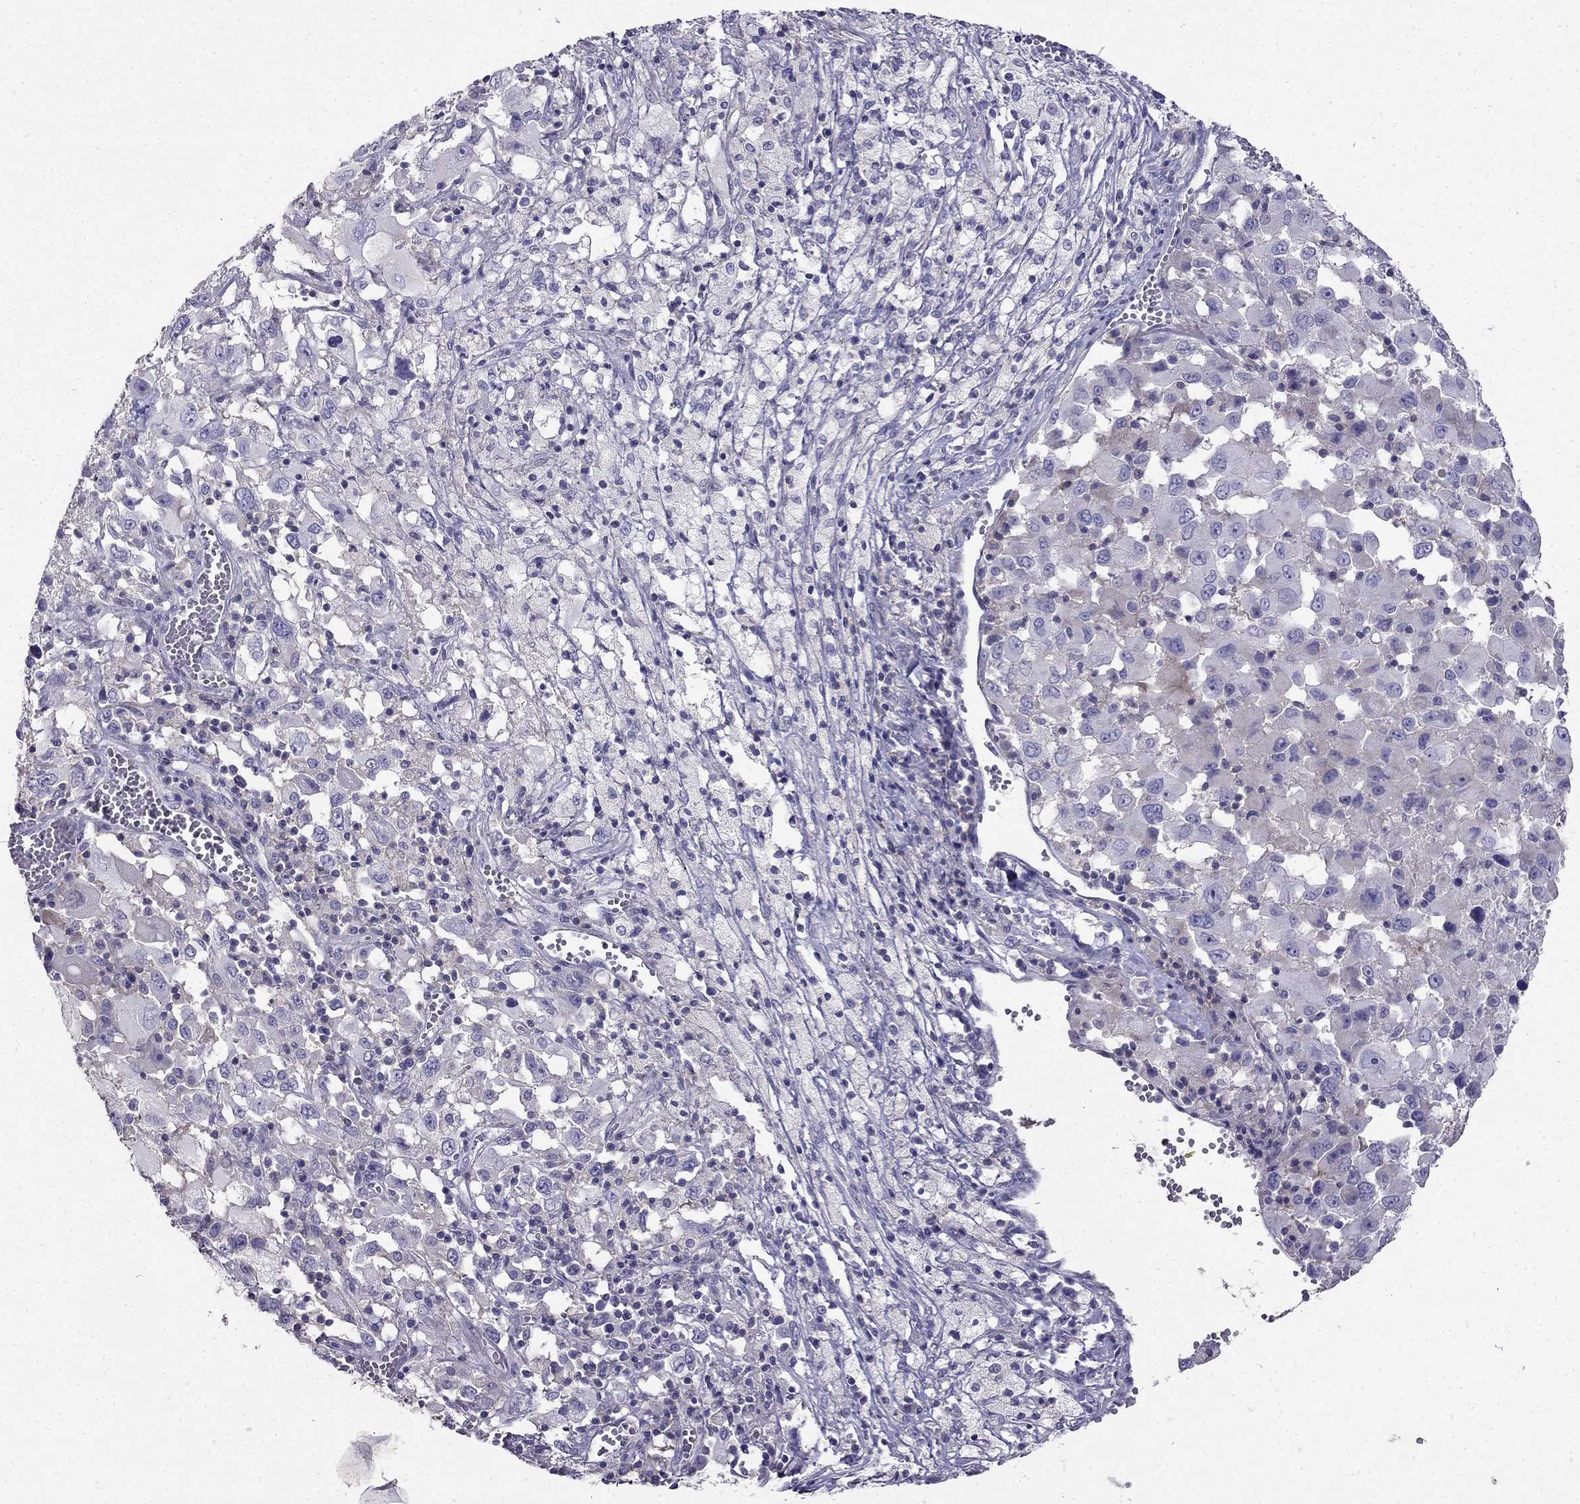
{"staining": {"intensity": "negative", "quantity": "none", "location": "none"}, "tissue": "melanoma", "cell_type": "Tumor cells", "image_type": "cancer", "snomed": [{"axis": "morphology", "description": "Malignant melanoma, Metastatic site"}, {"axis": "topography", "description": "Soft tissue"}], "caption": "Immunohistochemistry of melanoma shows no staining in tumor cells.", "gene": "AS3MT", "patient": {"sex": "male", "age": 50}}